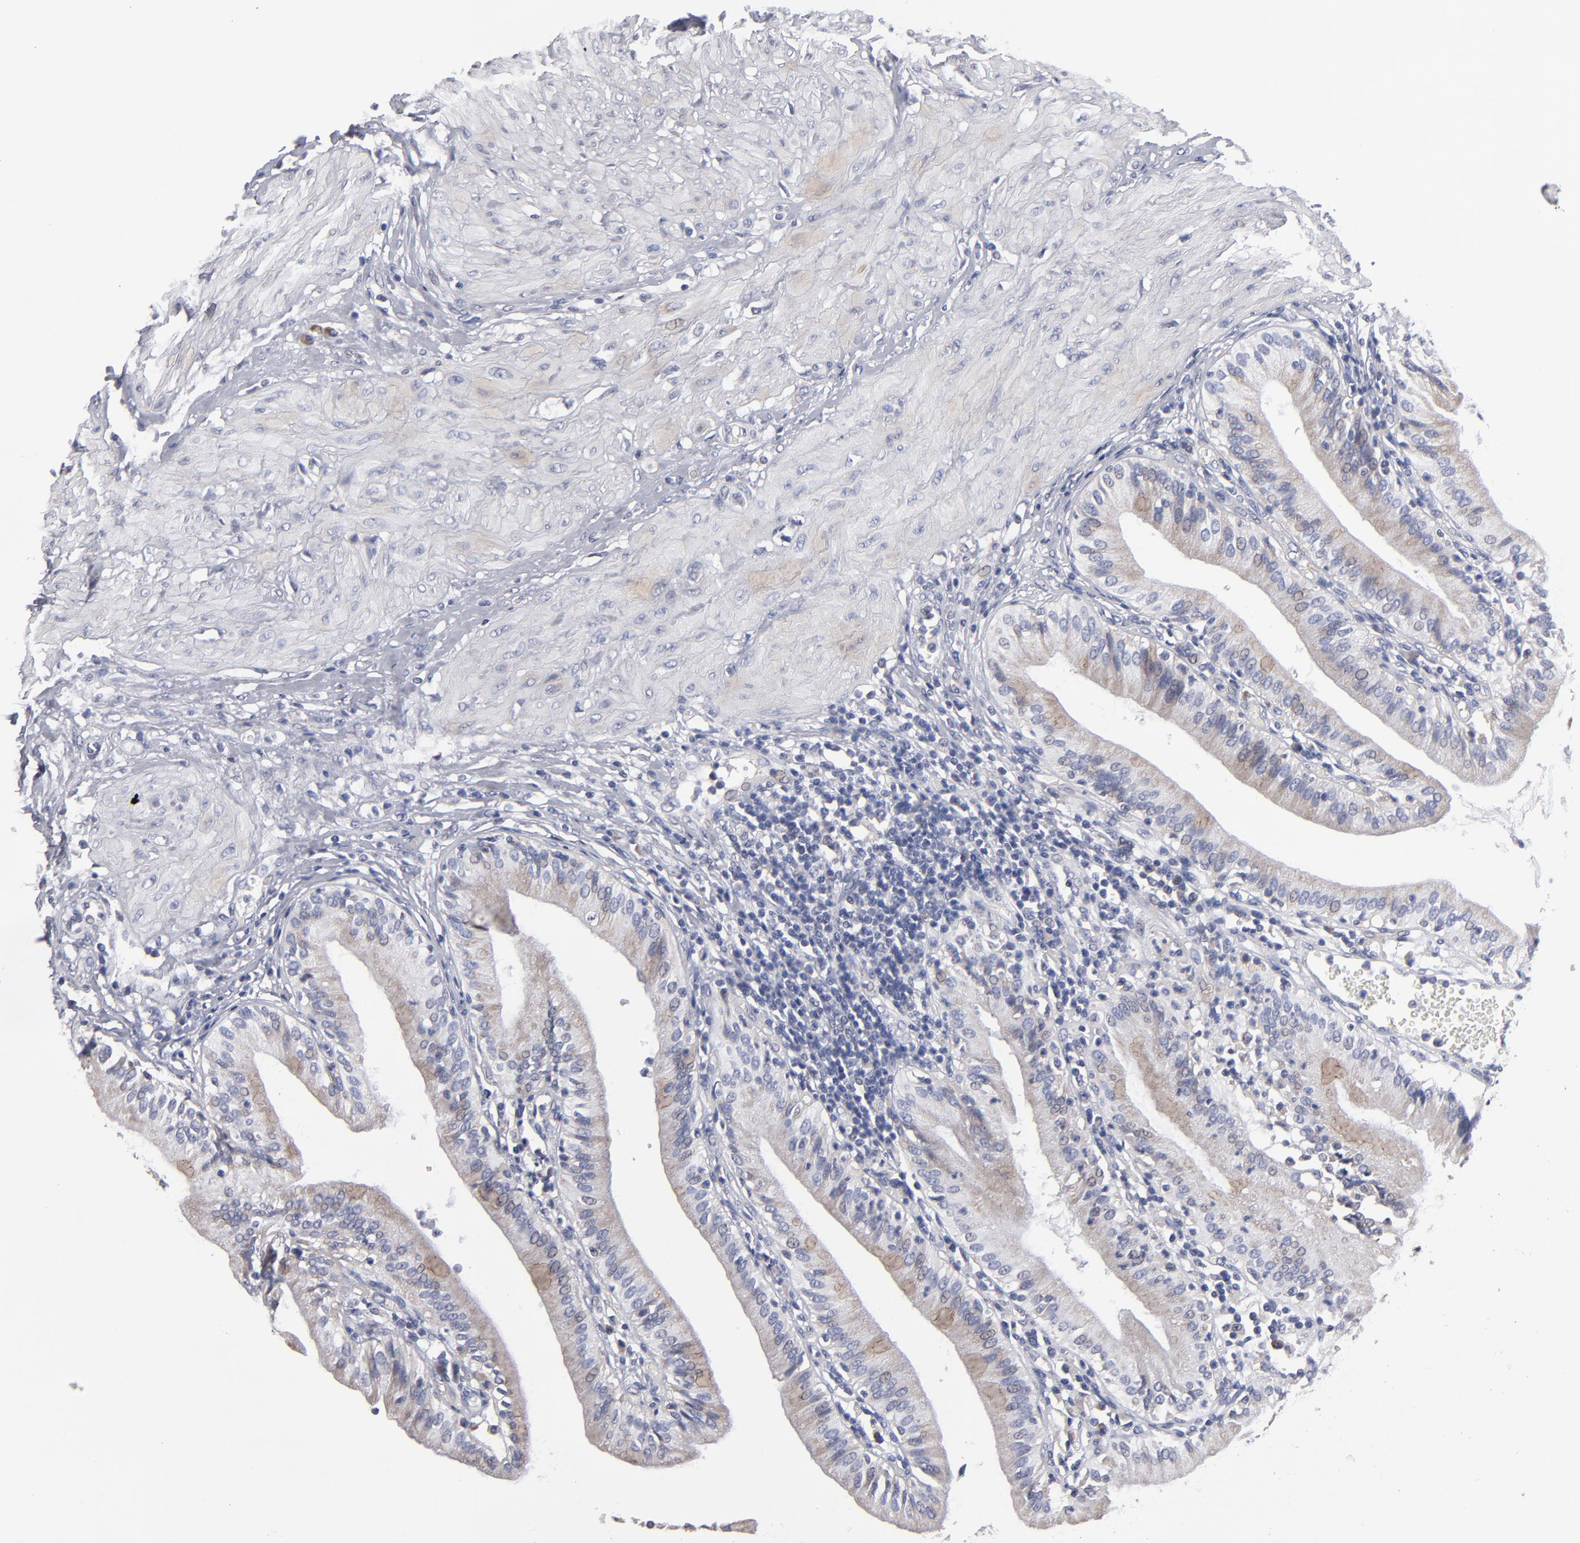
{"staining": {"intensity": "weak", "quantity": "<25%", "location": "cytoplasmic/membranous"}, "tissue": "gallbladder", "cell_type": "Glandular cells", "image_type": "normal", "snomed": [{"axis": "morphology", "description": "Normal tissue, NOS"}, {"axis": "topography", "description": "Gallbladder"}], "caption": "Protein analysis of unremarkable gallbladder reveals no significant positivity in glandular cells. (Stains: DAB immunohistochemistry with hematoxylin counter stain, Microscopy: brightfield microscopy at high magnification).", "gene": "CCDC80", "patient": {"sex": "male", "age": 58}}